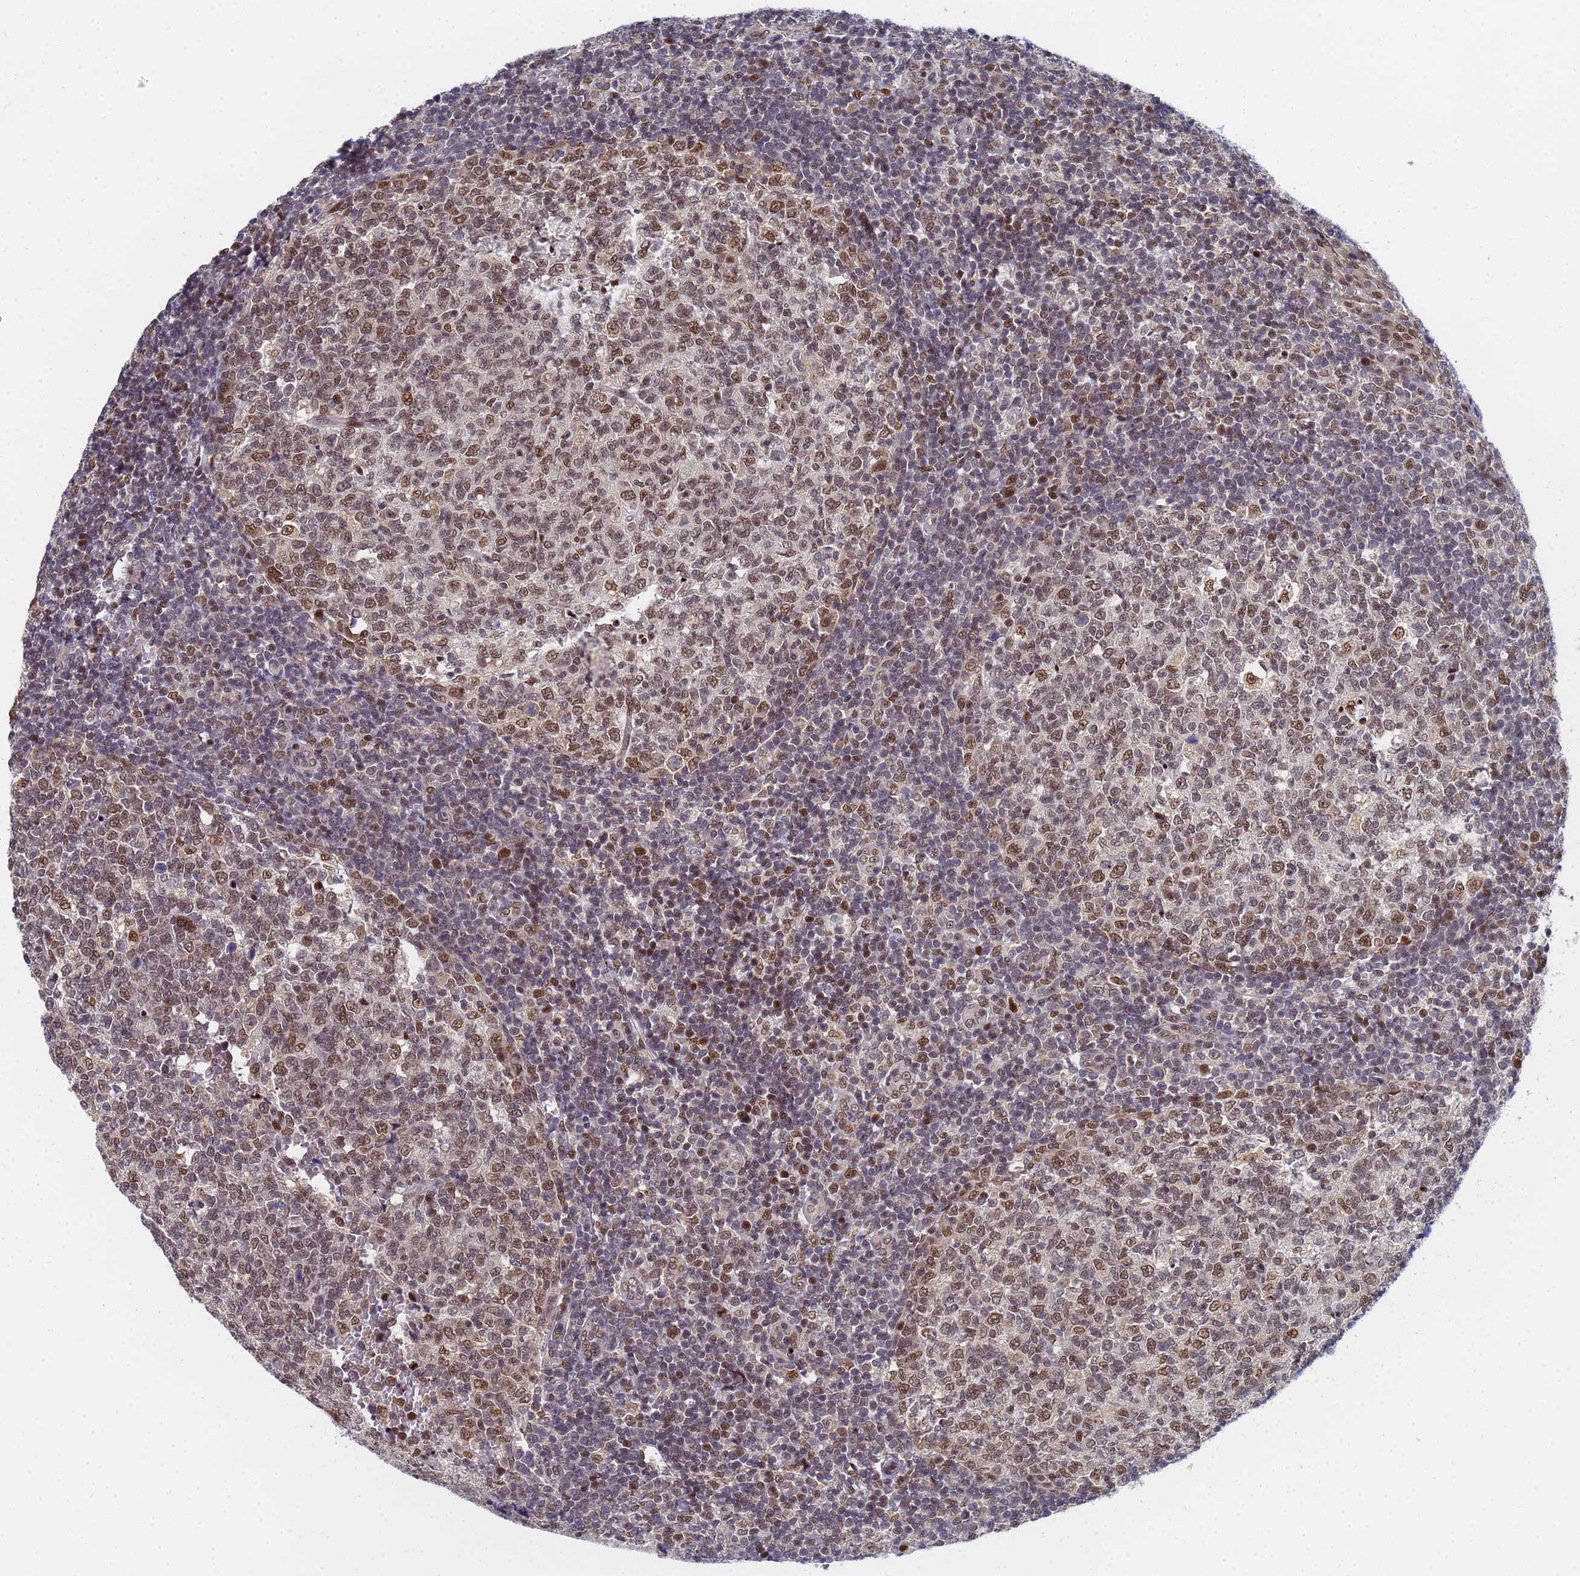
{"staining": {"intensity": "moderate", "quantity": ">75%", "location": "nuclear"}, "tissue": "tonsil", "cell_type": "Germinal center cells", "image_type": "normal", "snomed": [{"axis": "morphology", "description": "Normal tissue, NOS"}, {"axis": "topography", "description": "Tonsil"}], "caption": "High-power microscopy captured an immunohistochemistry (IHC) image of normal tonsil, revealing moderate nuclear positivity in approximately >75% of germinal center cells.", "gene": "AP5Z1", "patient": {"sex": "female", "age": 19}}